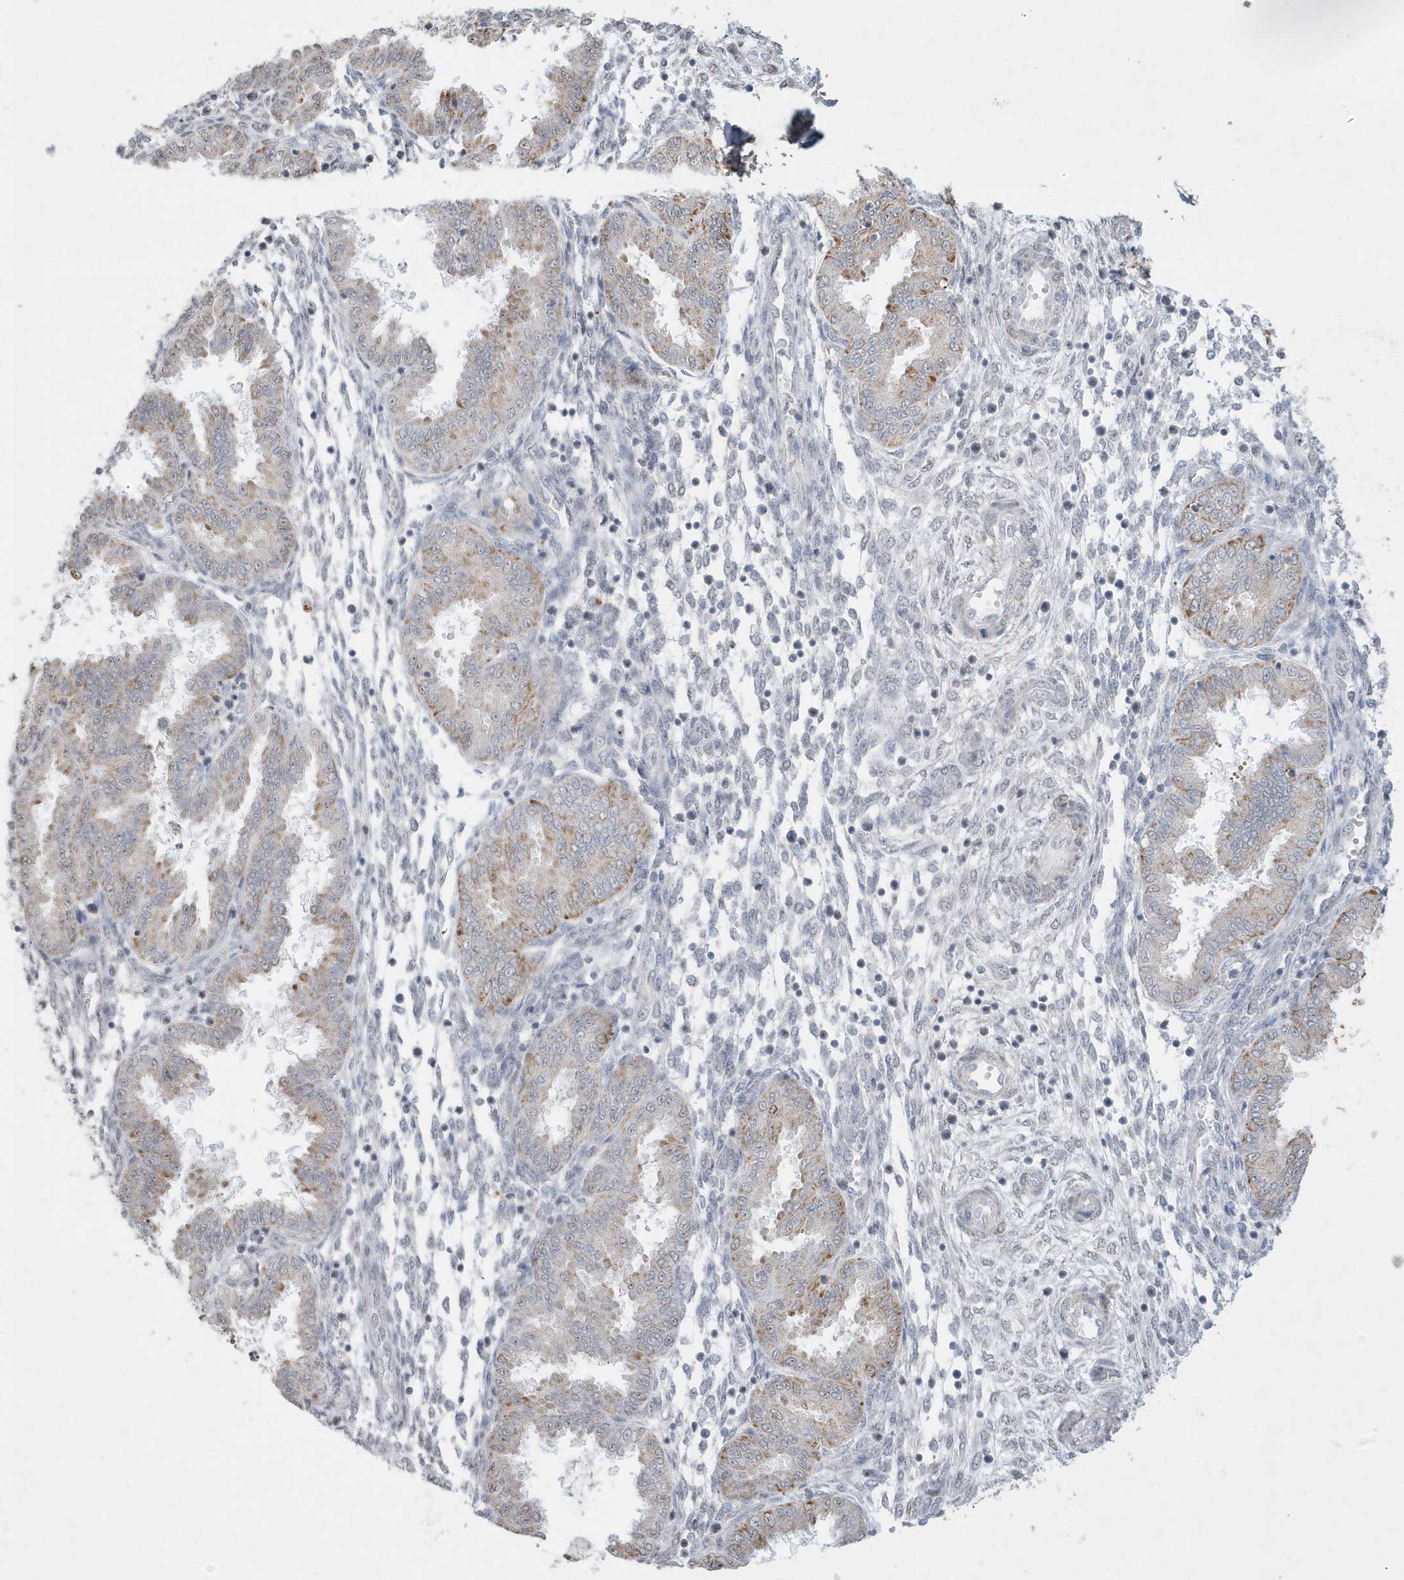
{"staining": {"intensity": "negative", "quantity": "none", "location": "none"}, "tissue": "endometrium", "cell_type": "Cells in endometrial stroma", "image_type": "normal", "snomed": [{"axis": "morphology", "description": "Normal tissue, NOS"}, {"axis": "topography", "description": "Endometrium"}], "caption": "Cells in endometrial stroma are negative for brown protein staining in benign endometrium. (Brightfield microscopy of DAB immunohistochemistry (IHC) at high magnification).", "gene": "FNDC1", "patient": {"sex": "female", "age": 33}}